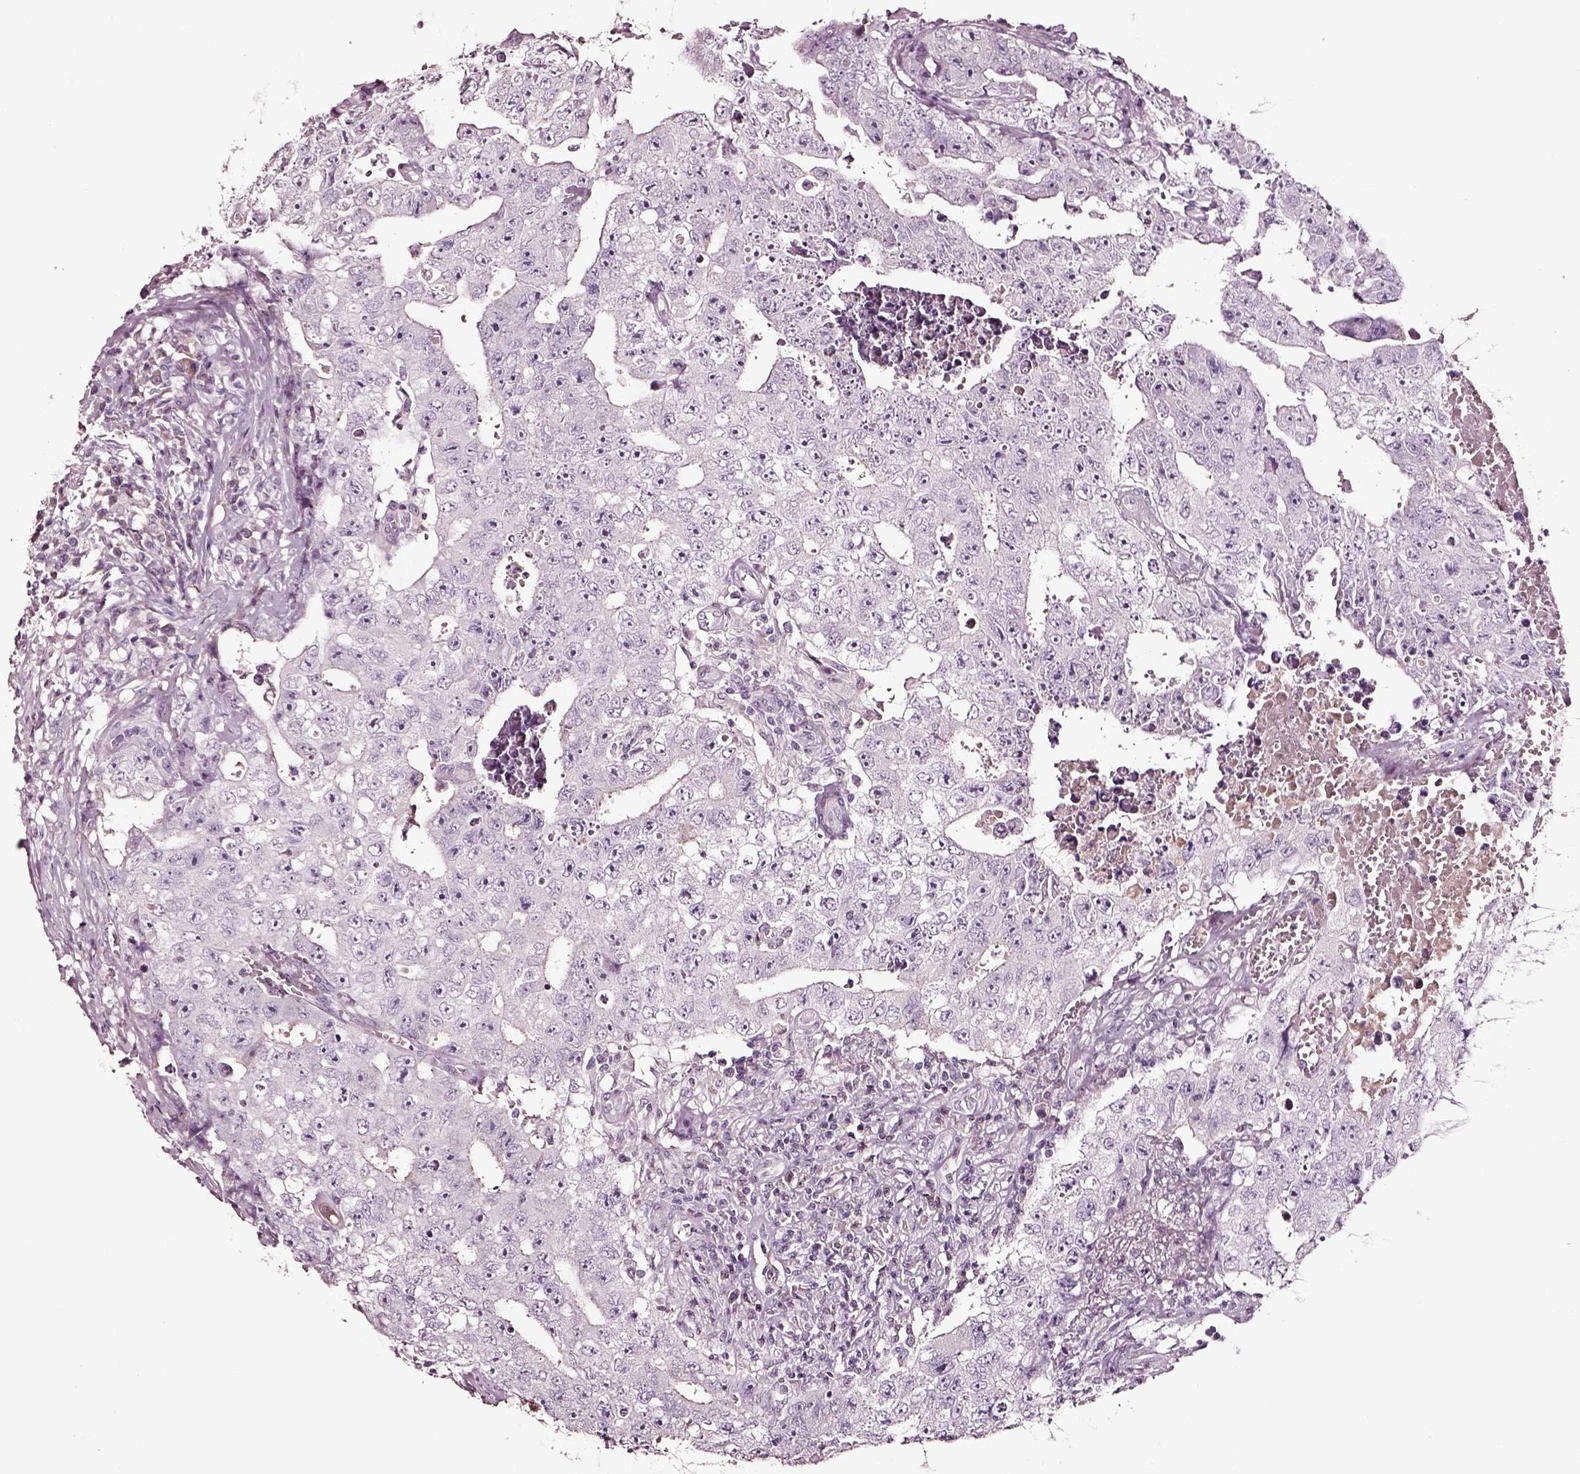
{"staining": {"intensity": "negative", "quantity": "none", "location": "none"}, "tissue": "testis cancer", "cell_type": "Tumor cells", "image_type": "cancer", "snomed": [{"axis": "morphology", "description": "Carcinoma, Embryonal, NOS"}, {"axis": "topography", "description": "Testis"}], "caption": "IHC of testis cancer shows no positivity in tumor cells.", "gene": "SMIM17", "patient": {"sex": "male", "age": 36}}